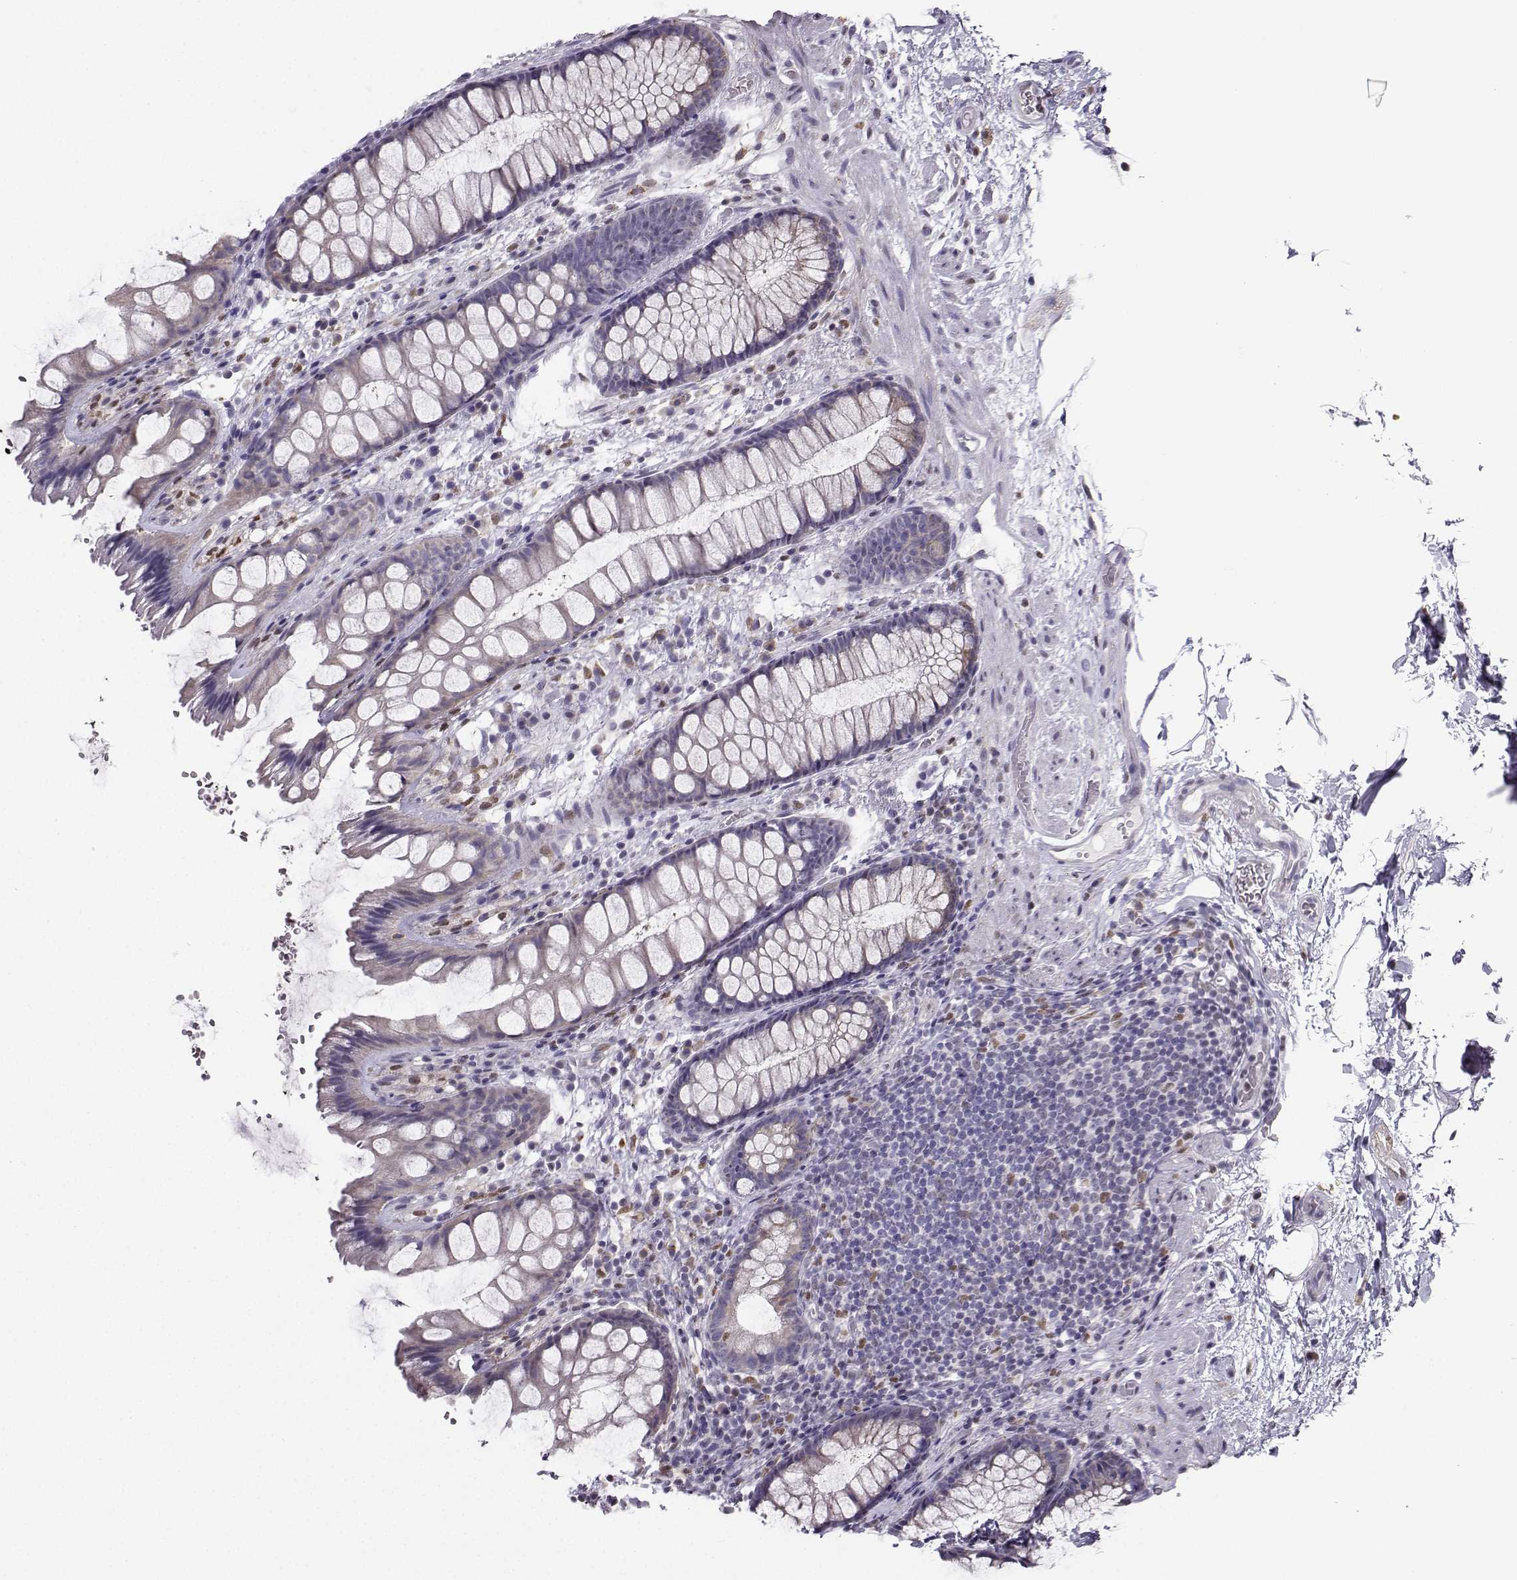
{"staining": {"intensity": "negative", "quantity": "none", "location": "none"}, "tissue": "rectum", "cell_type": "Glandular cells", "image_type": "normal", "snomed": [{"axis": "morphology", "description": "Normal tissue, NOS"}, {"axis": "topography", "description": "Rectum"}], "caption": "This is a histopathology image of immunohistochemistry staining of benign rectum, which shows no positivity in glandular cells. The staining is performed using DAB brown chromogen with nuclei counter-stained in using hematoxylin.", "gene": "DCLK3", "patient": {"sex": "female", "age": 62}}